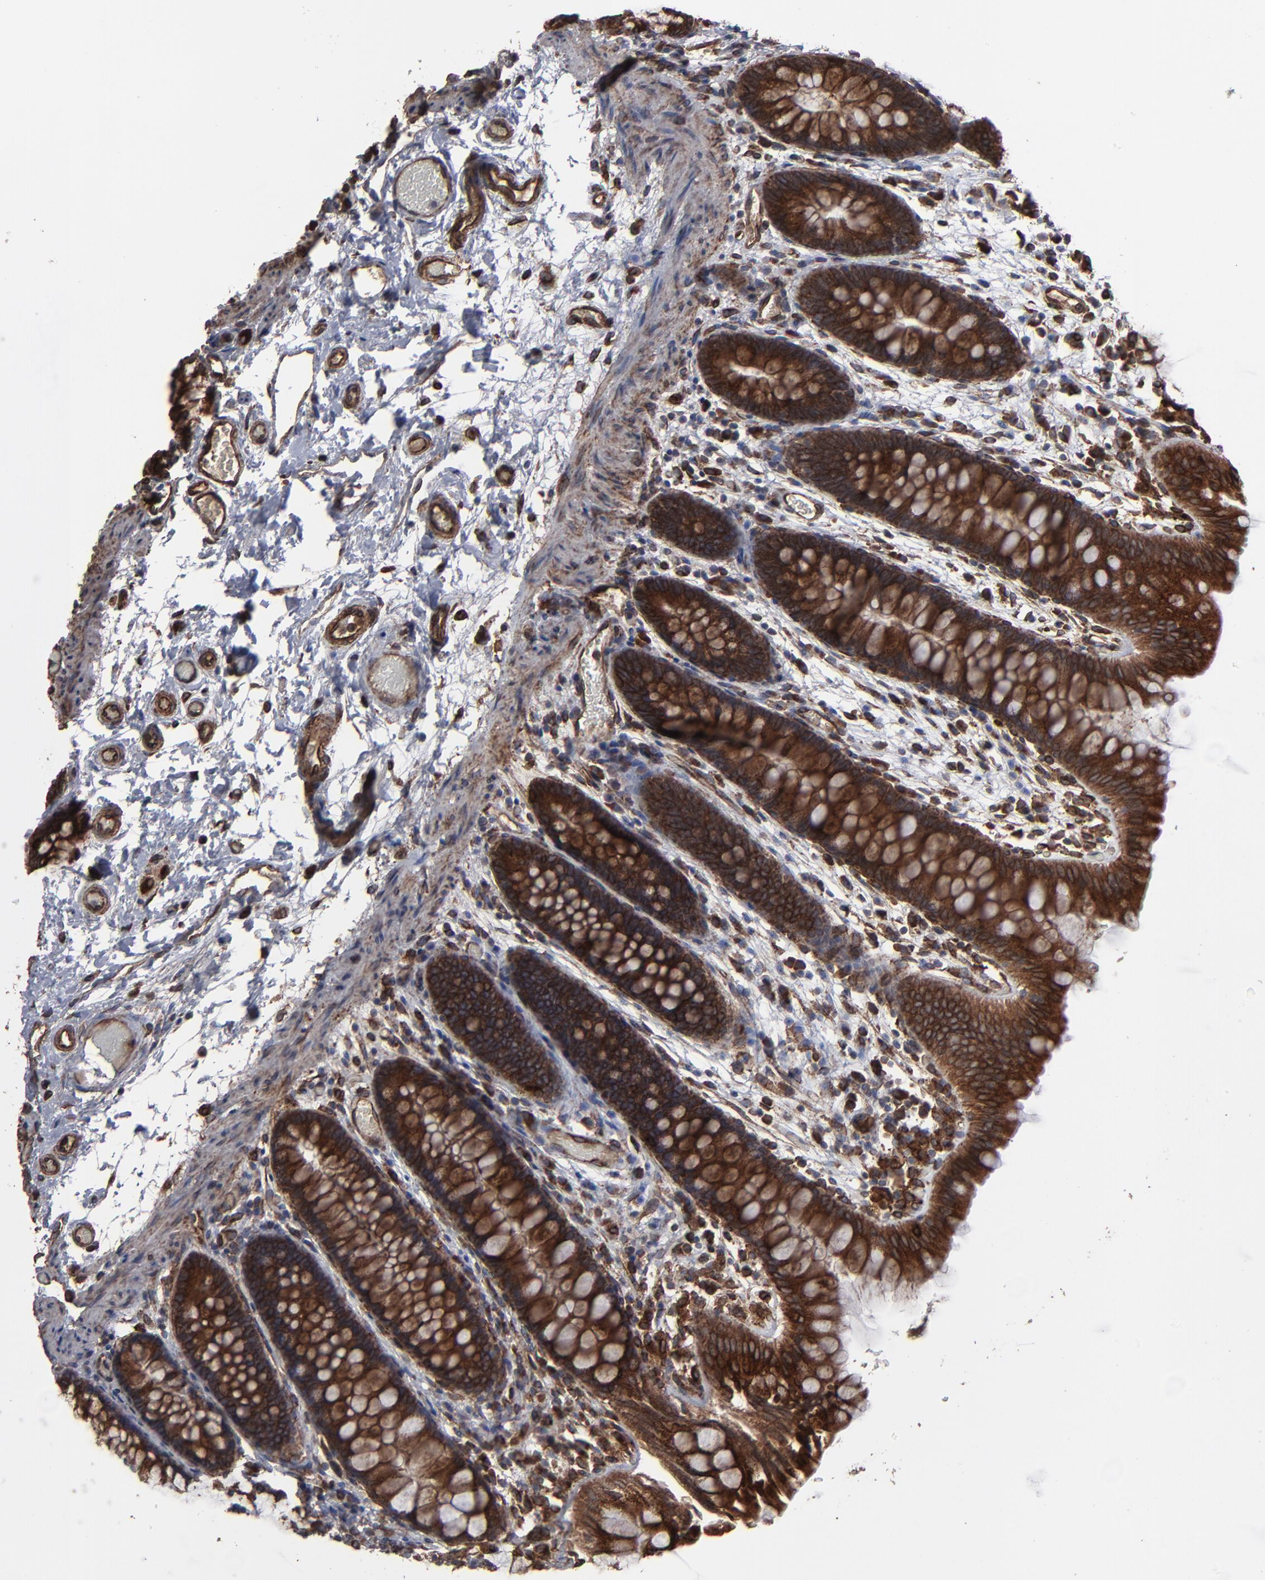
{"staining": {"intensity": "strong", "quantity": ">75%", "location": "cytoplasmic/membranous"}, "tissue": "colon", "cell_type": "Endothelial cells", "image_type": "normal", "snomed": [{"axis": "morphology", "description": "Normal tissue, NOS"}, {"axis": "topography", "description": "Smooth muscle"}, {"axis": "topography", "description": "Colon"}], "caption": "This is a histology image of immunohistochemistry (IHC) staining of benign colon, which shows strong expression in the cytoplasmic/membranous of endothelial cells.", "gene": "CNIH1", "patient": {"sex": "male", "age": 67}}